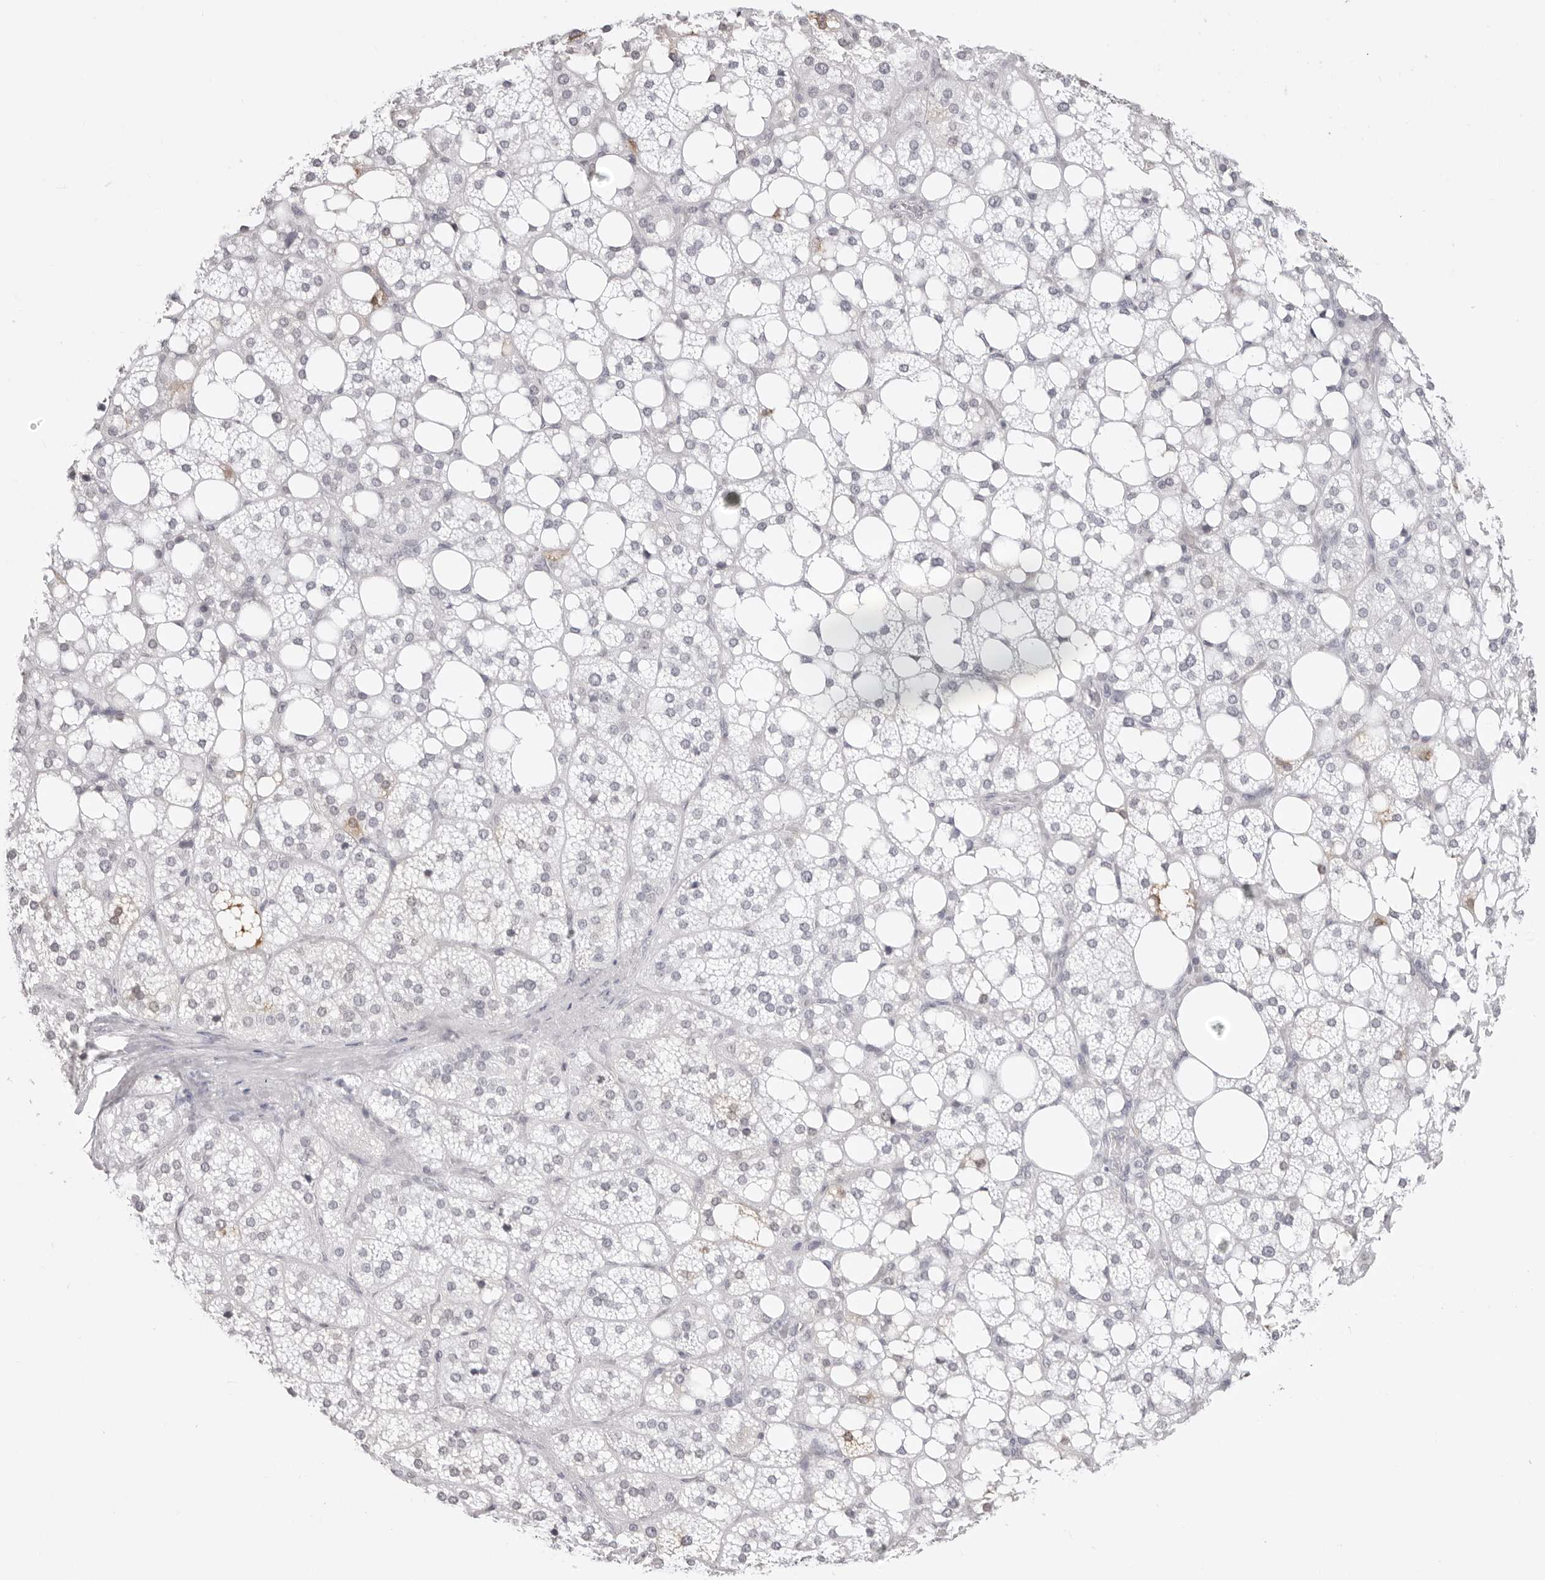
{"staining": {"intensity": "negative", "quantity": "none", "location": "none"}, "tissue": "adrenal gland", "cell_type": "Glandular cells", "image_type": "normal", "snomed": [{"axis": "morphology", "description": "Normal tissue, NOS"}, {"axis": "topography", "description": "Adrenal gland"}], "caption": "The immunohistochemistry (IHC) histopathology image has no significant positivity in glandular cells of adrenal gland. (DAB IHC, high magnification).", "gene": "CST5", "patient": {"sex": "female", "age": 59}}